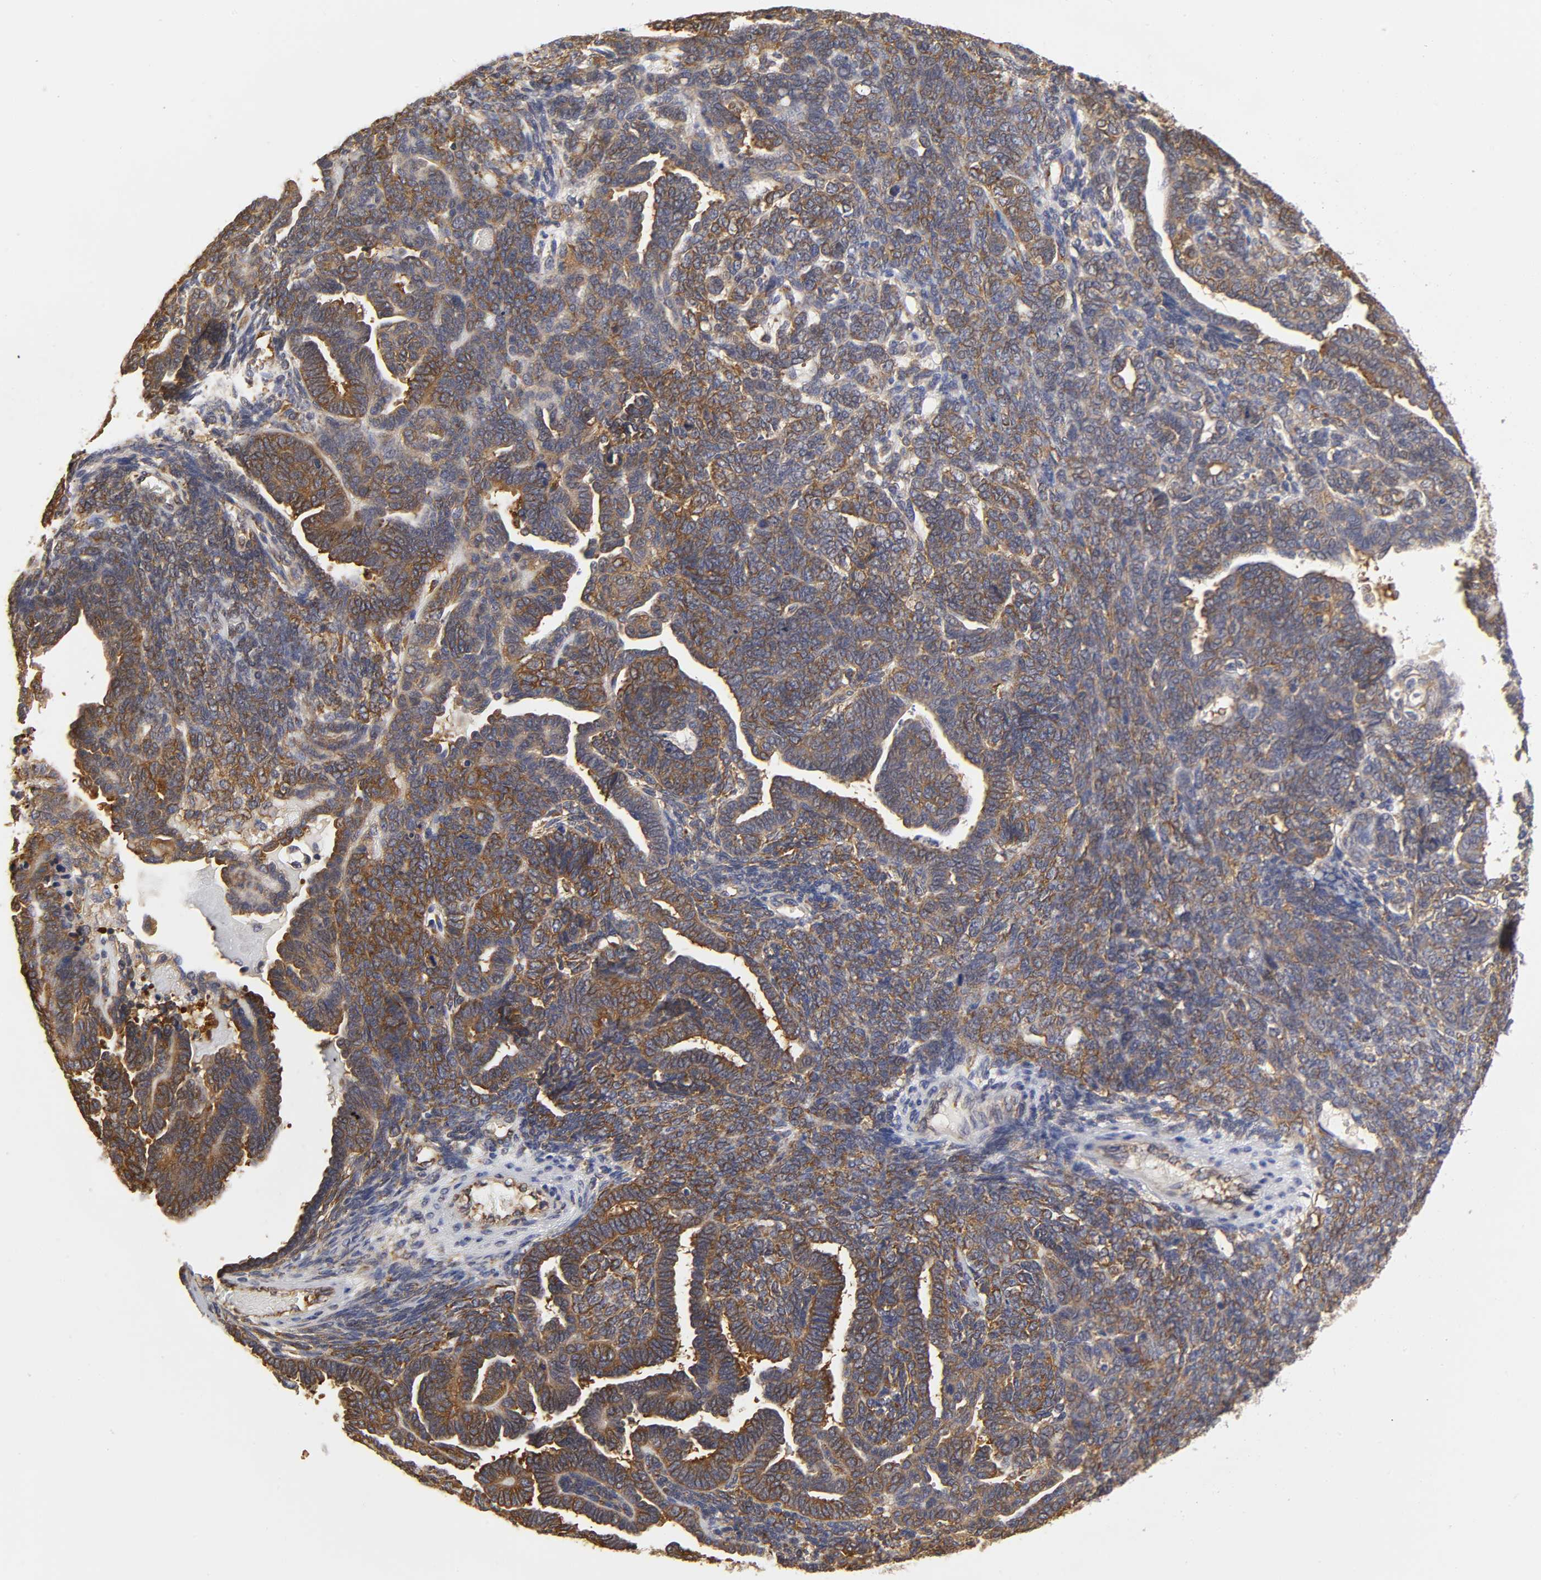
{"staining": {"intensity": "strong", "quantity": ">75%", "location": "cytoplasmic/membranous"}, "tissue": "endometrial cancer", "cell_type": "Tumor cells", "image_type": "cancer", "snomed": [{"axis": "morphology", "description": "Neoplasm, malignant, NOS"}, {"axis": "topography", "description": "Endometrium"}], "caption": "Protein analysis of malignant neoplasm (endometrial) tissue displays strong cytoplasmic/membranous staining in about >75% of tumor cells.", "gene": "RPL14", "patient": {"sex": "female", "age": 74}}